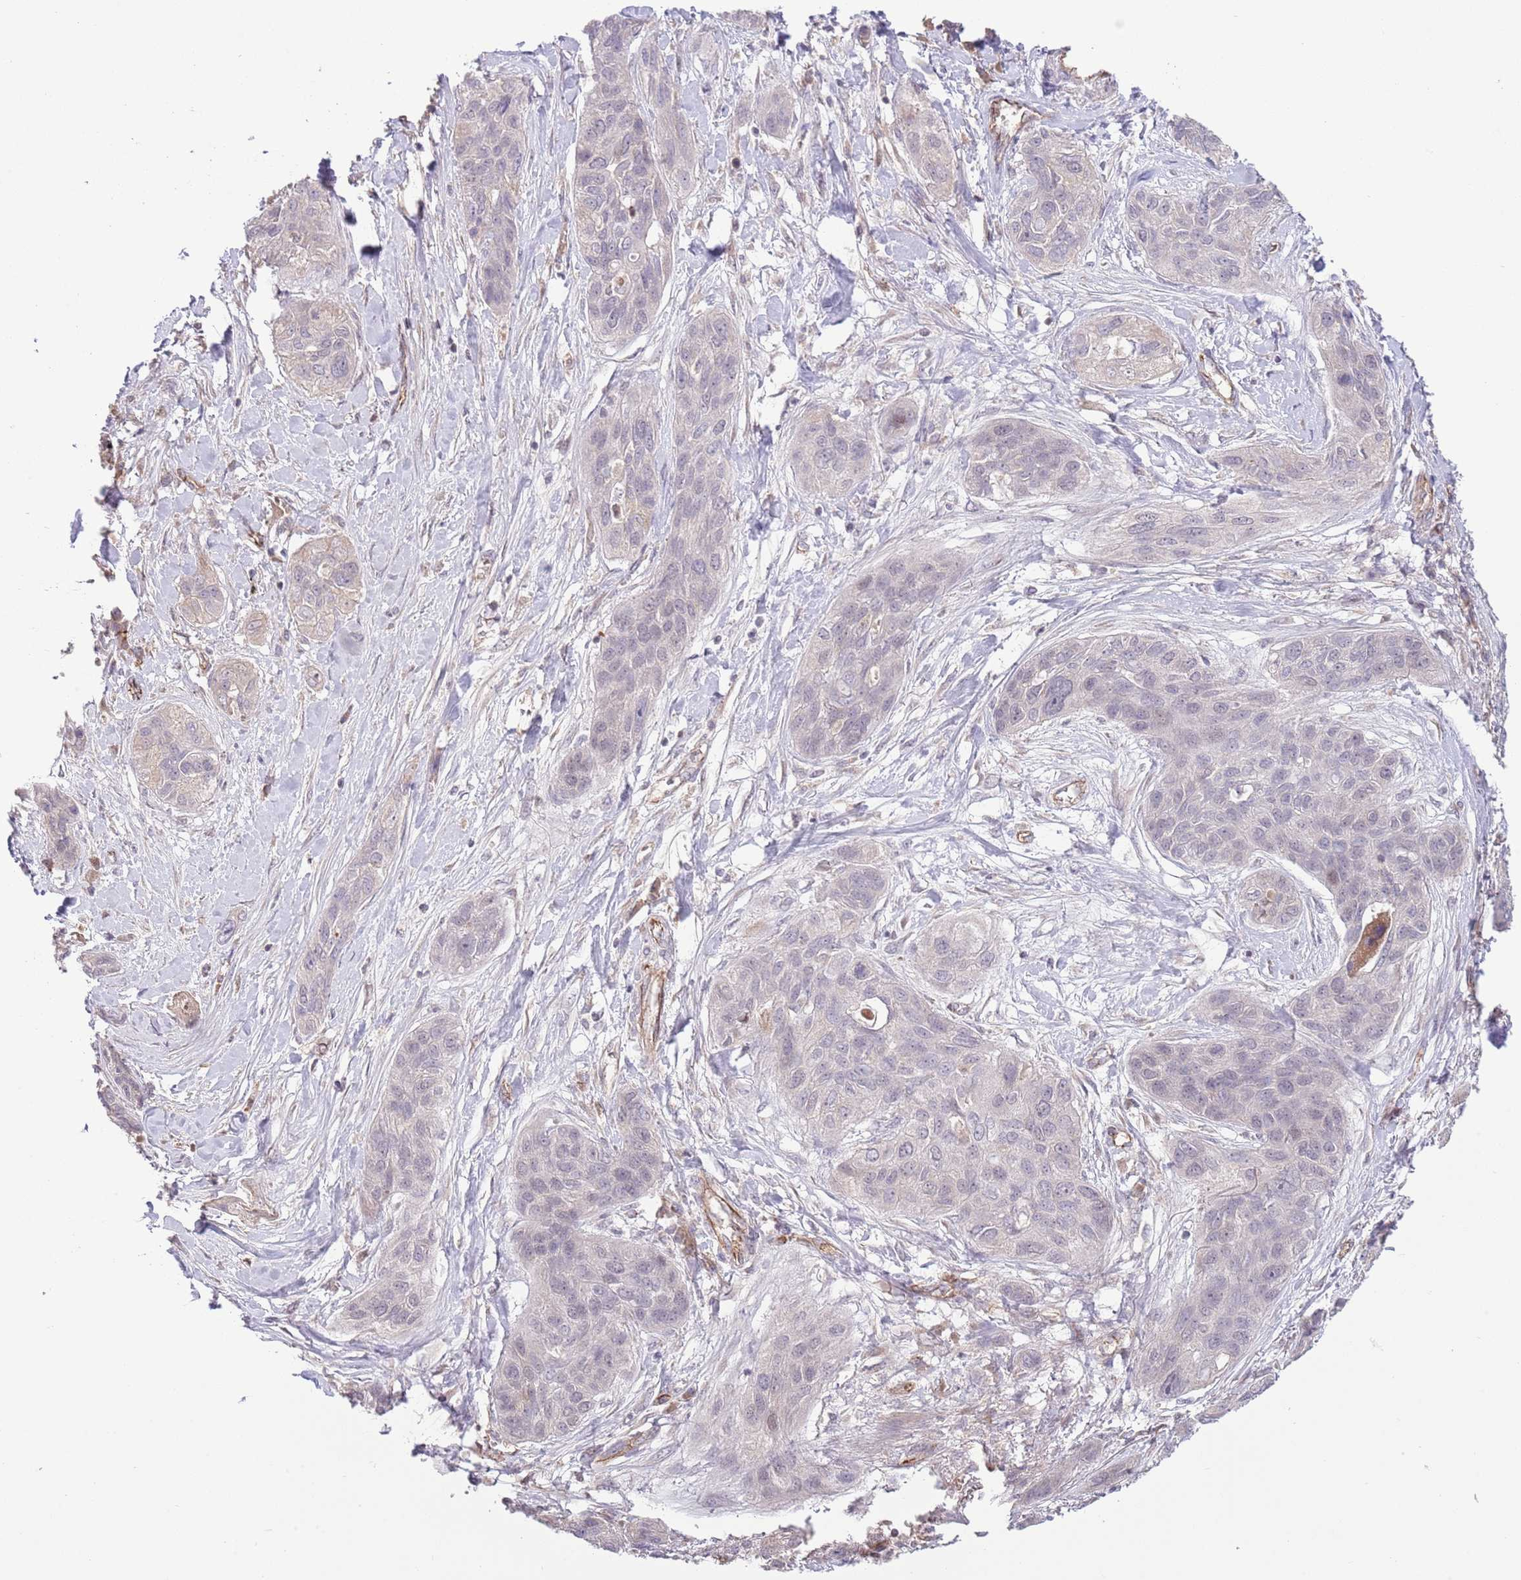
{"staining": {"intensity": "negative", "quantity": "none", "location": "none"}, "tissue": "lung cancer", "cell_type": "Tumor cells", "image_type": "cancer", "snomed": [{"axis": "morphology", "description": "Squamous cell carcinoma, NOS"}, {"axis": "topography", "description": "Lung"}], "caption": "Histopathology image shows no protein expression in tumor cells of lung squamous cell carcinoma tissue.", "gene": "DPP10", "patient": {"sex": "female", "age": 70}}